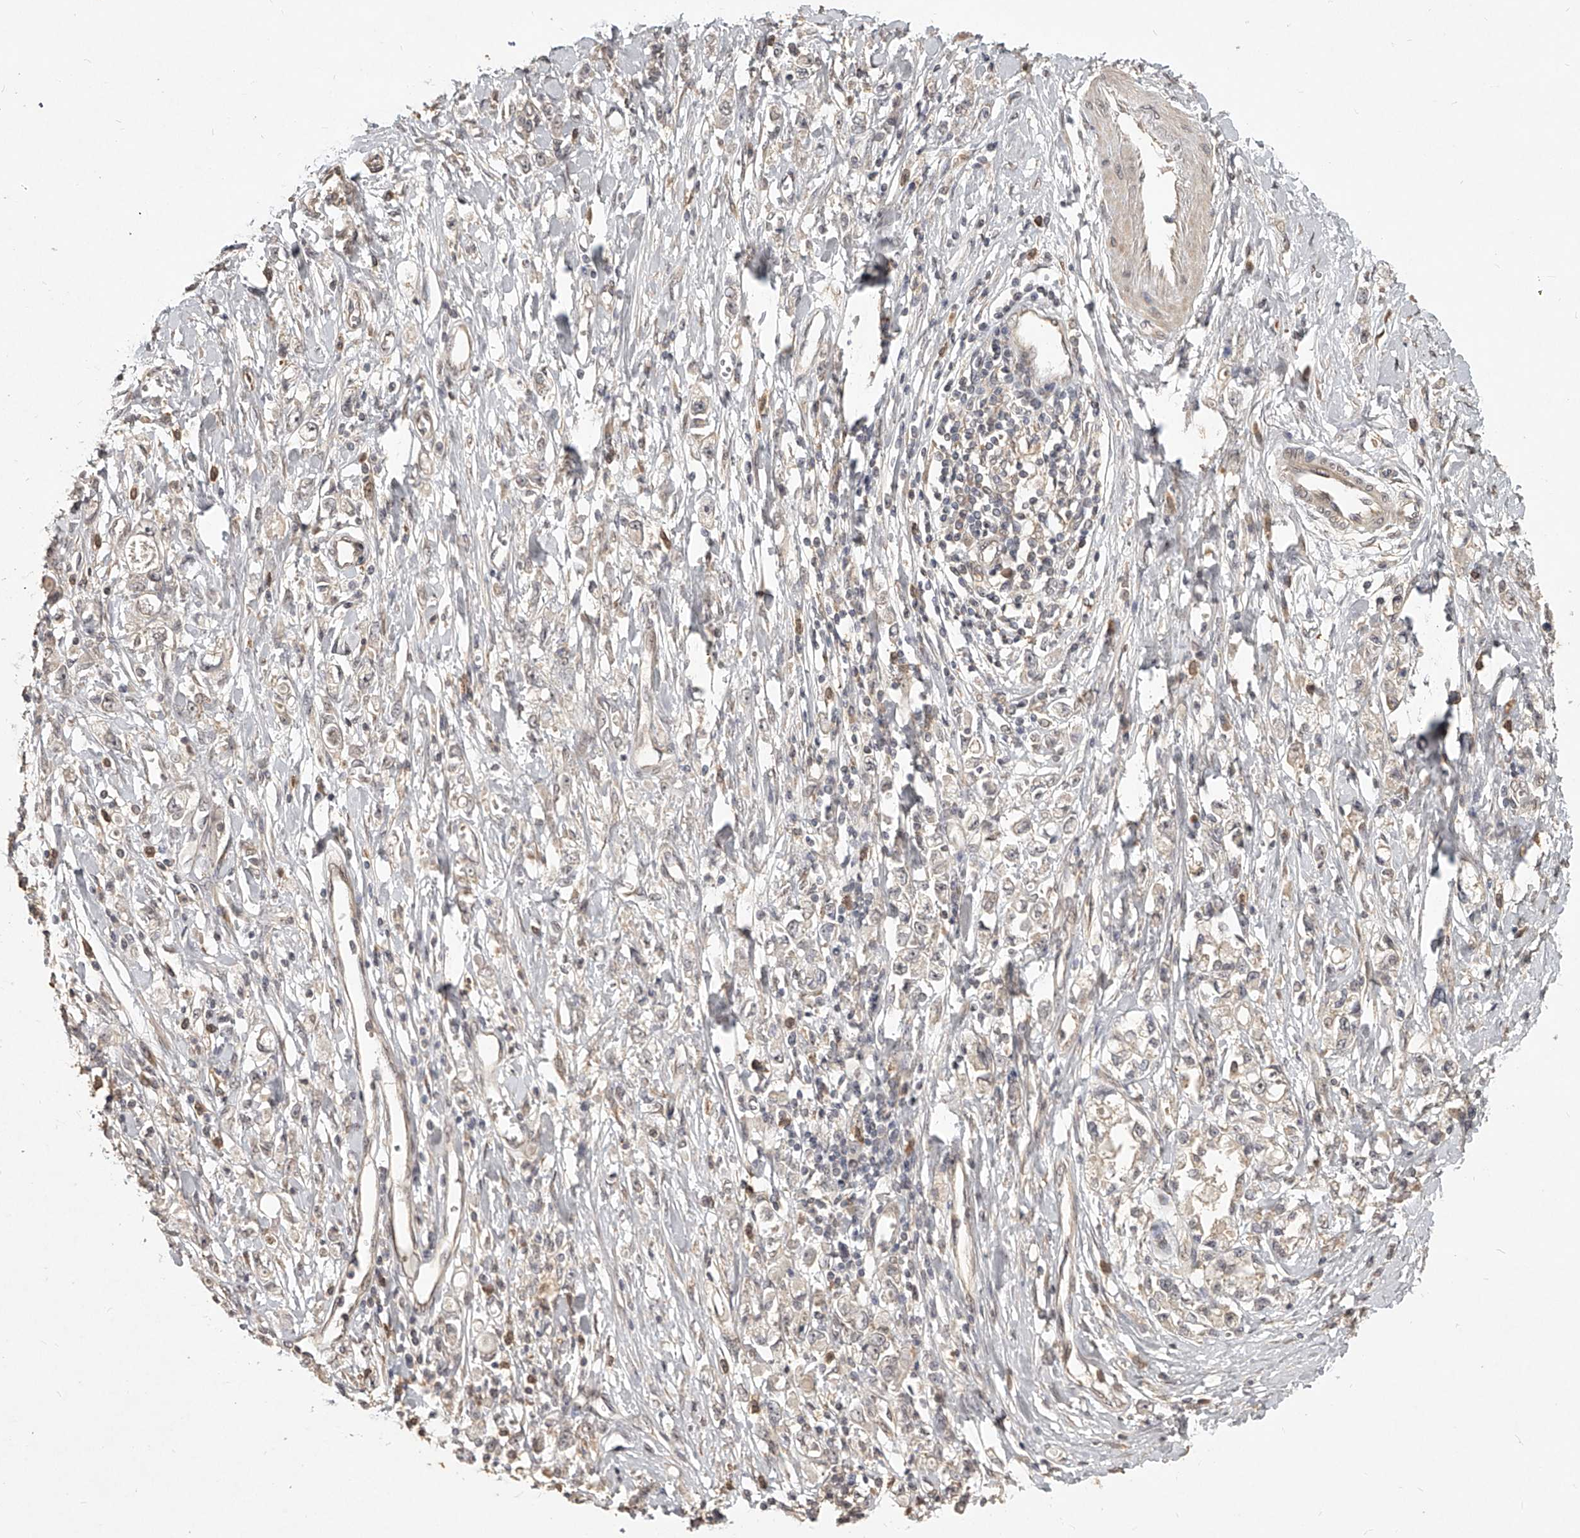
{"staining": {"intensity": "weak", "quantity": "<25%", "location": "cytoplasmic/membranous"}, "tissue": "stomach cancer", "cell_type": "Tumor cells", "image_type": "cancer", "snomed": [{"axis": "morphology", "description": "Adenocarcinoma, NOS"}, {"axis": "topography", "description": "Stomach"}], "caption": "This is an immunohistochemistry (IHC) histopathology image of human adenocarcinoma (stomach). There is no staining in tumor cells.", "gene": "SLC37A1", "patient": {"sex": "female", "age": 76}}